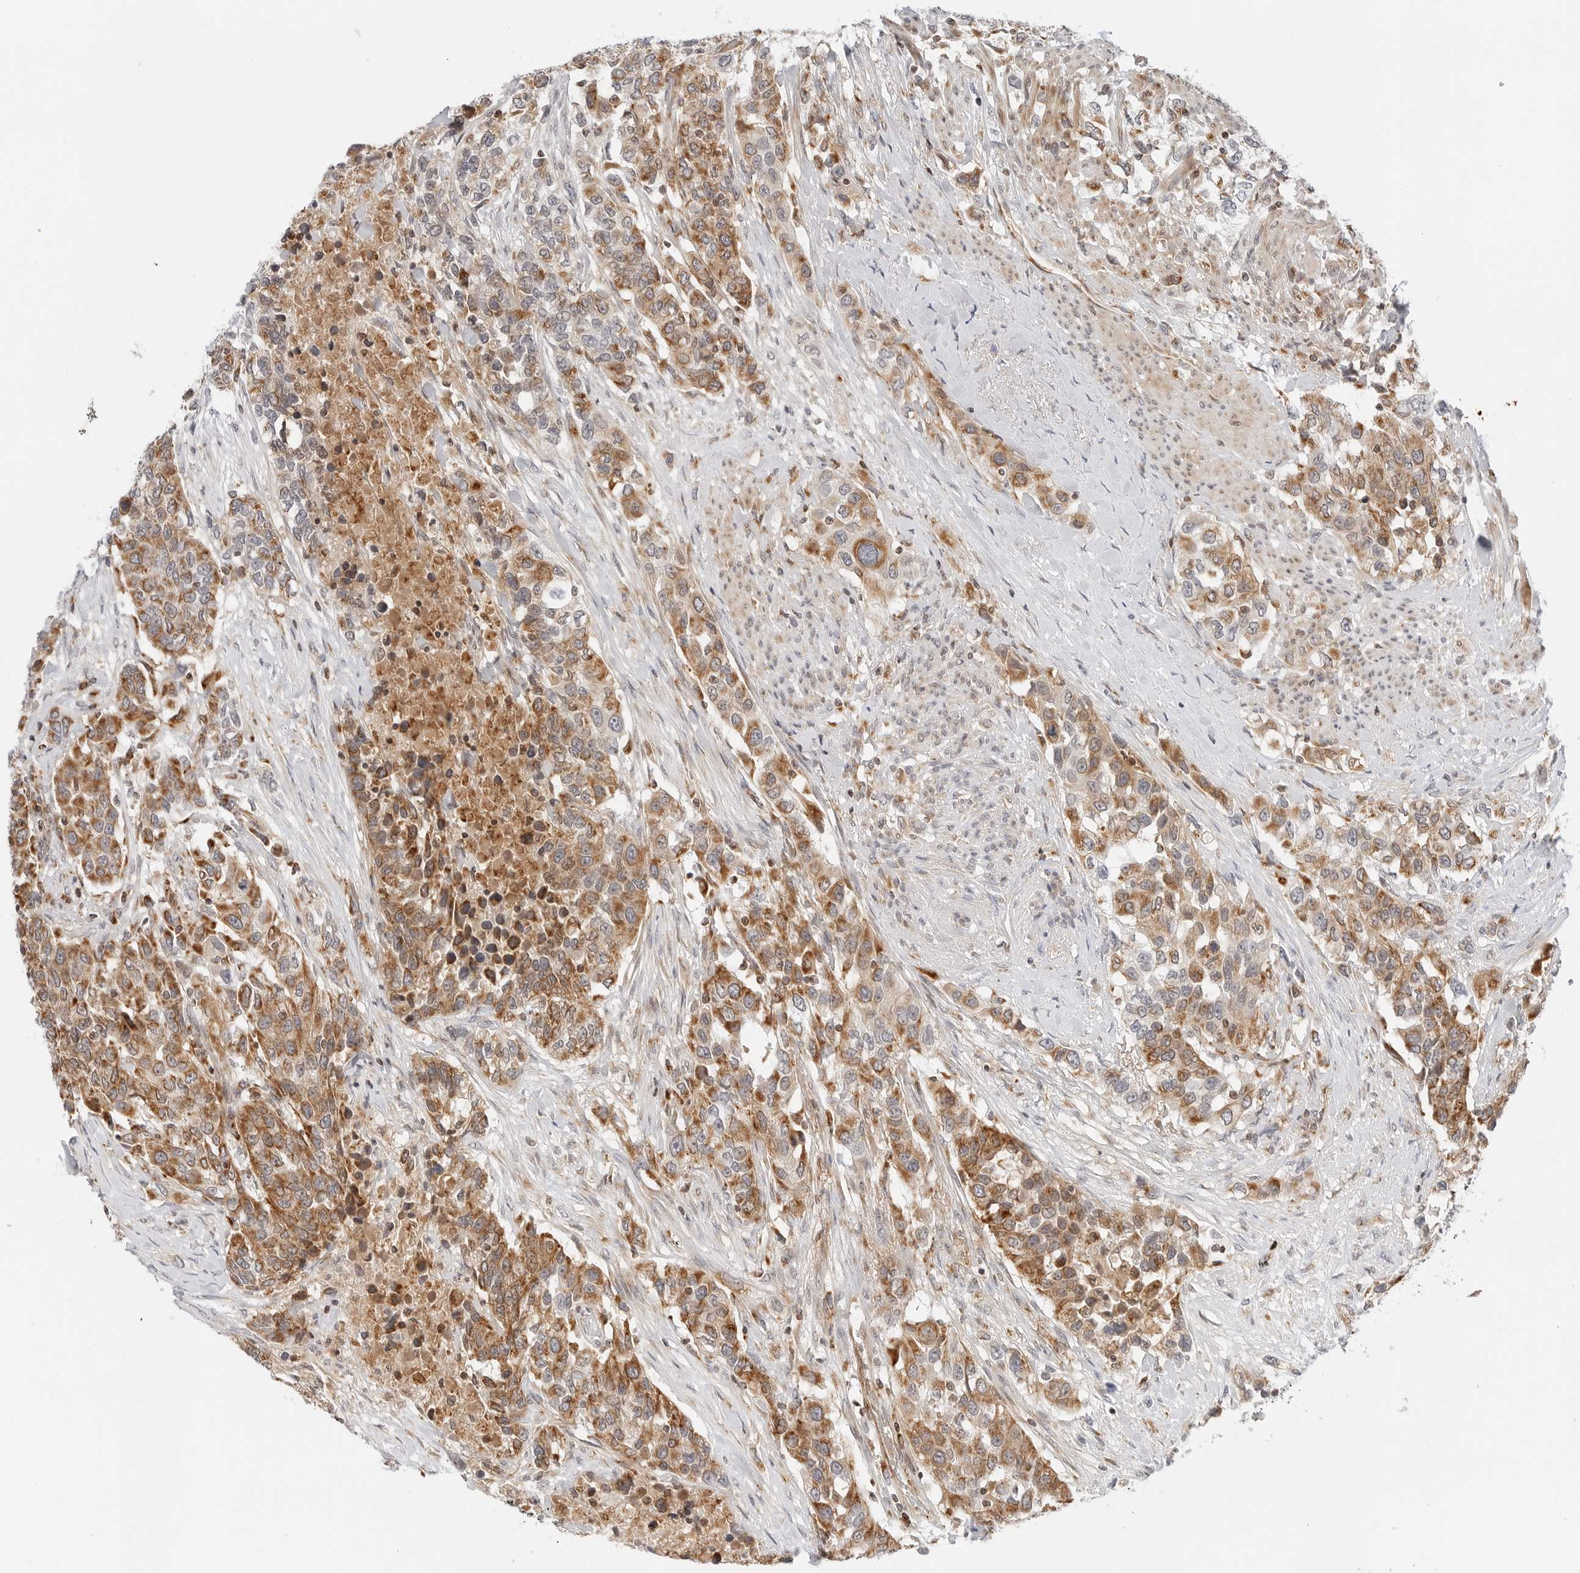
{"staining": {"intensity": "moderate", "quantity": ">75%", "location": "cytoplasmic/membranous"}, "tissue": "urothelial cancer", "cell_type": "Tumor cells", "image_type": "cancer", "snomed": [{"axis": "morphology", "description": "Urothelial carcinoma, High grade"}, {"axis": "topography", "description": "Urinary bladder"}], "caption": "Urothelial cancer stained for a protein (brown) displays moderate cytoplasmic/membranous positive expression in about >75% of tumor cells.", "gene": "DYRK4", "patient": {"sex": "female", "age": 80}}